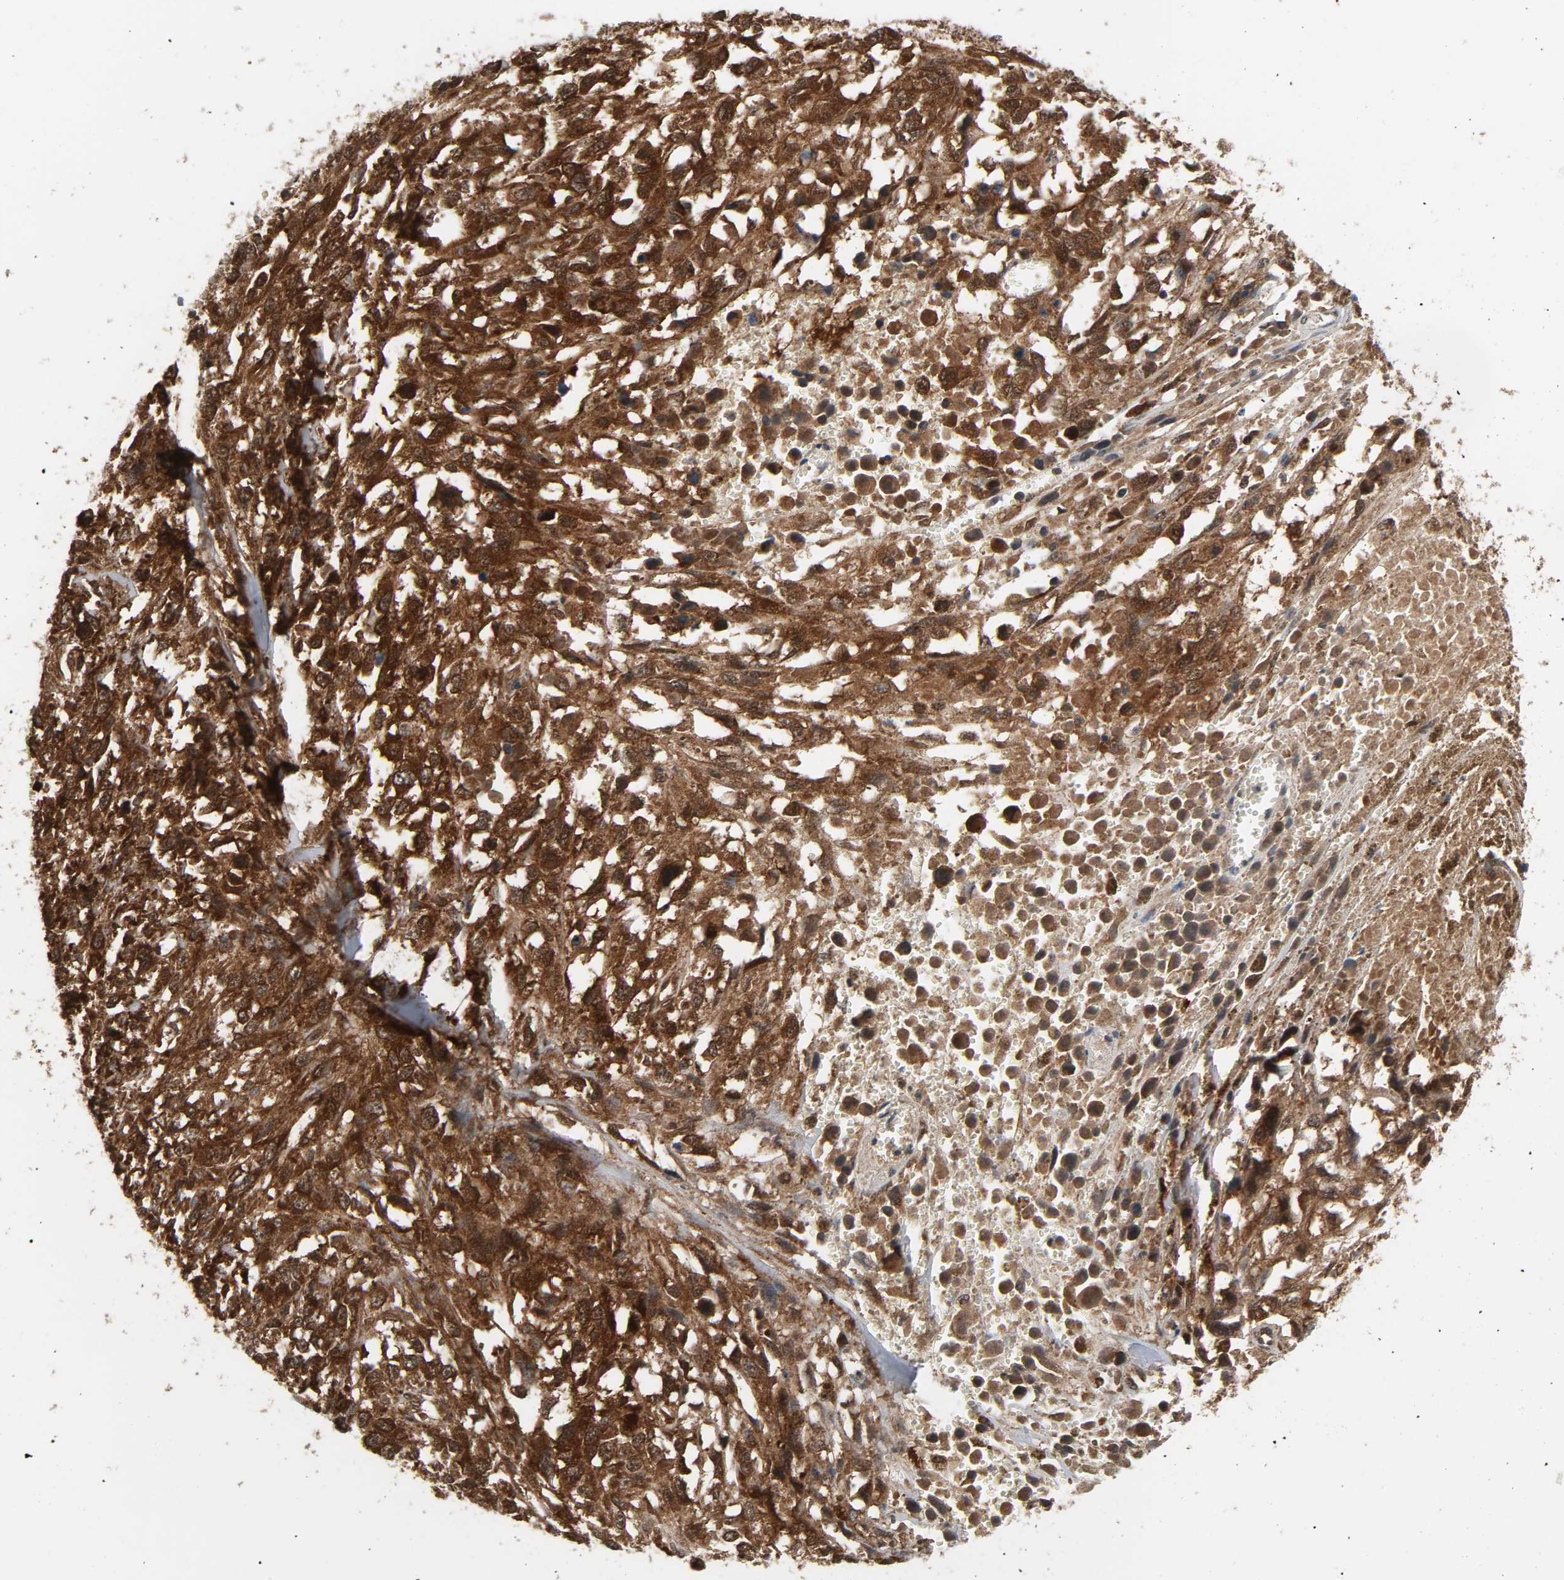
{"staining": {"intensity": "strong", "quantity": ">75%", "location": "cytoplasmic/membranous,nuclear"}, "tissue": "melanoma", "cell_type": "Tumor cells", "image_type": "cancer", "snomed": [{"axis": "morphology", "description": "Malignant melanoma, Metastatic site"}, {"axis": "topography", "description": "Lymph node"}], "caption": "This histopathology image reveals immunohistochemistry (IHC) staining of human malignant melanoma (metastatic site), with high strong cytoplasmic/membranous and nuclear positivity in about >75% of tumor cells.", "gene": "GSK3A", "patient": {"sex": "male", "age": 59}}